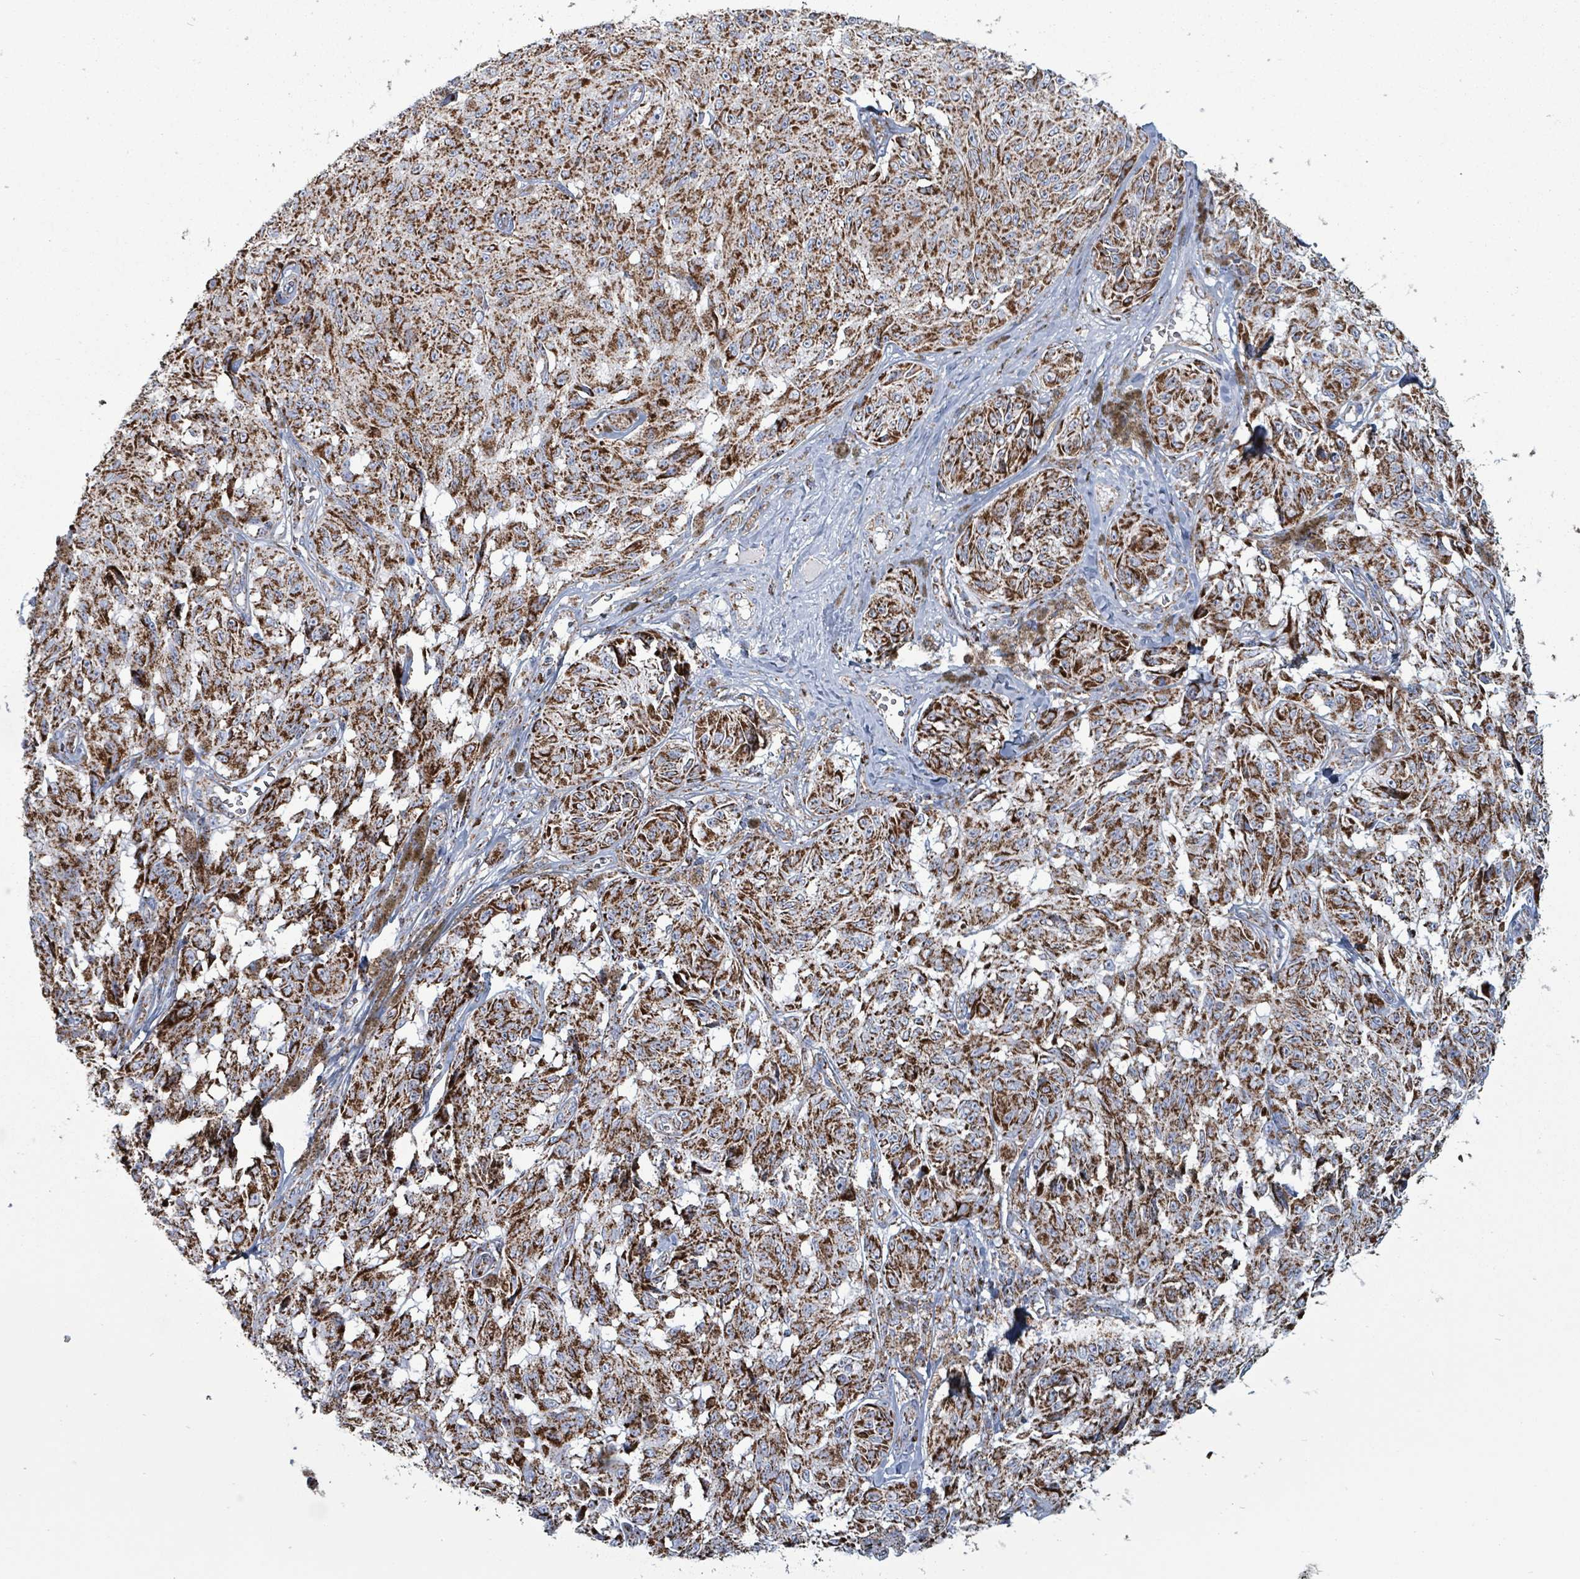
{"staining": {"intensity": "strong", "quantity": ">75%", "location": "cytoplasmic/membranous"}, "tissue": "melanoma", "cell_type": "Tumor cells", "image_type": "cancer", "snomed": [{"axis": "morphology", "description": "Malignant melanoma, NOS"}, {"axis": "topography", "description": "Skin"}], "caption": "Immunohistochemistry (IHC) photomicrograph of melanoma stained for a protein (brown), which displays high levels of strong cytoplasmic/membranous positivity in approximately >75% of tumor cells.", "gene": "IDH3B", "patient": {"sex": "male", "age": 68}}